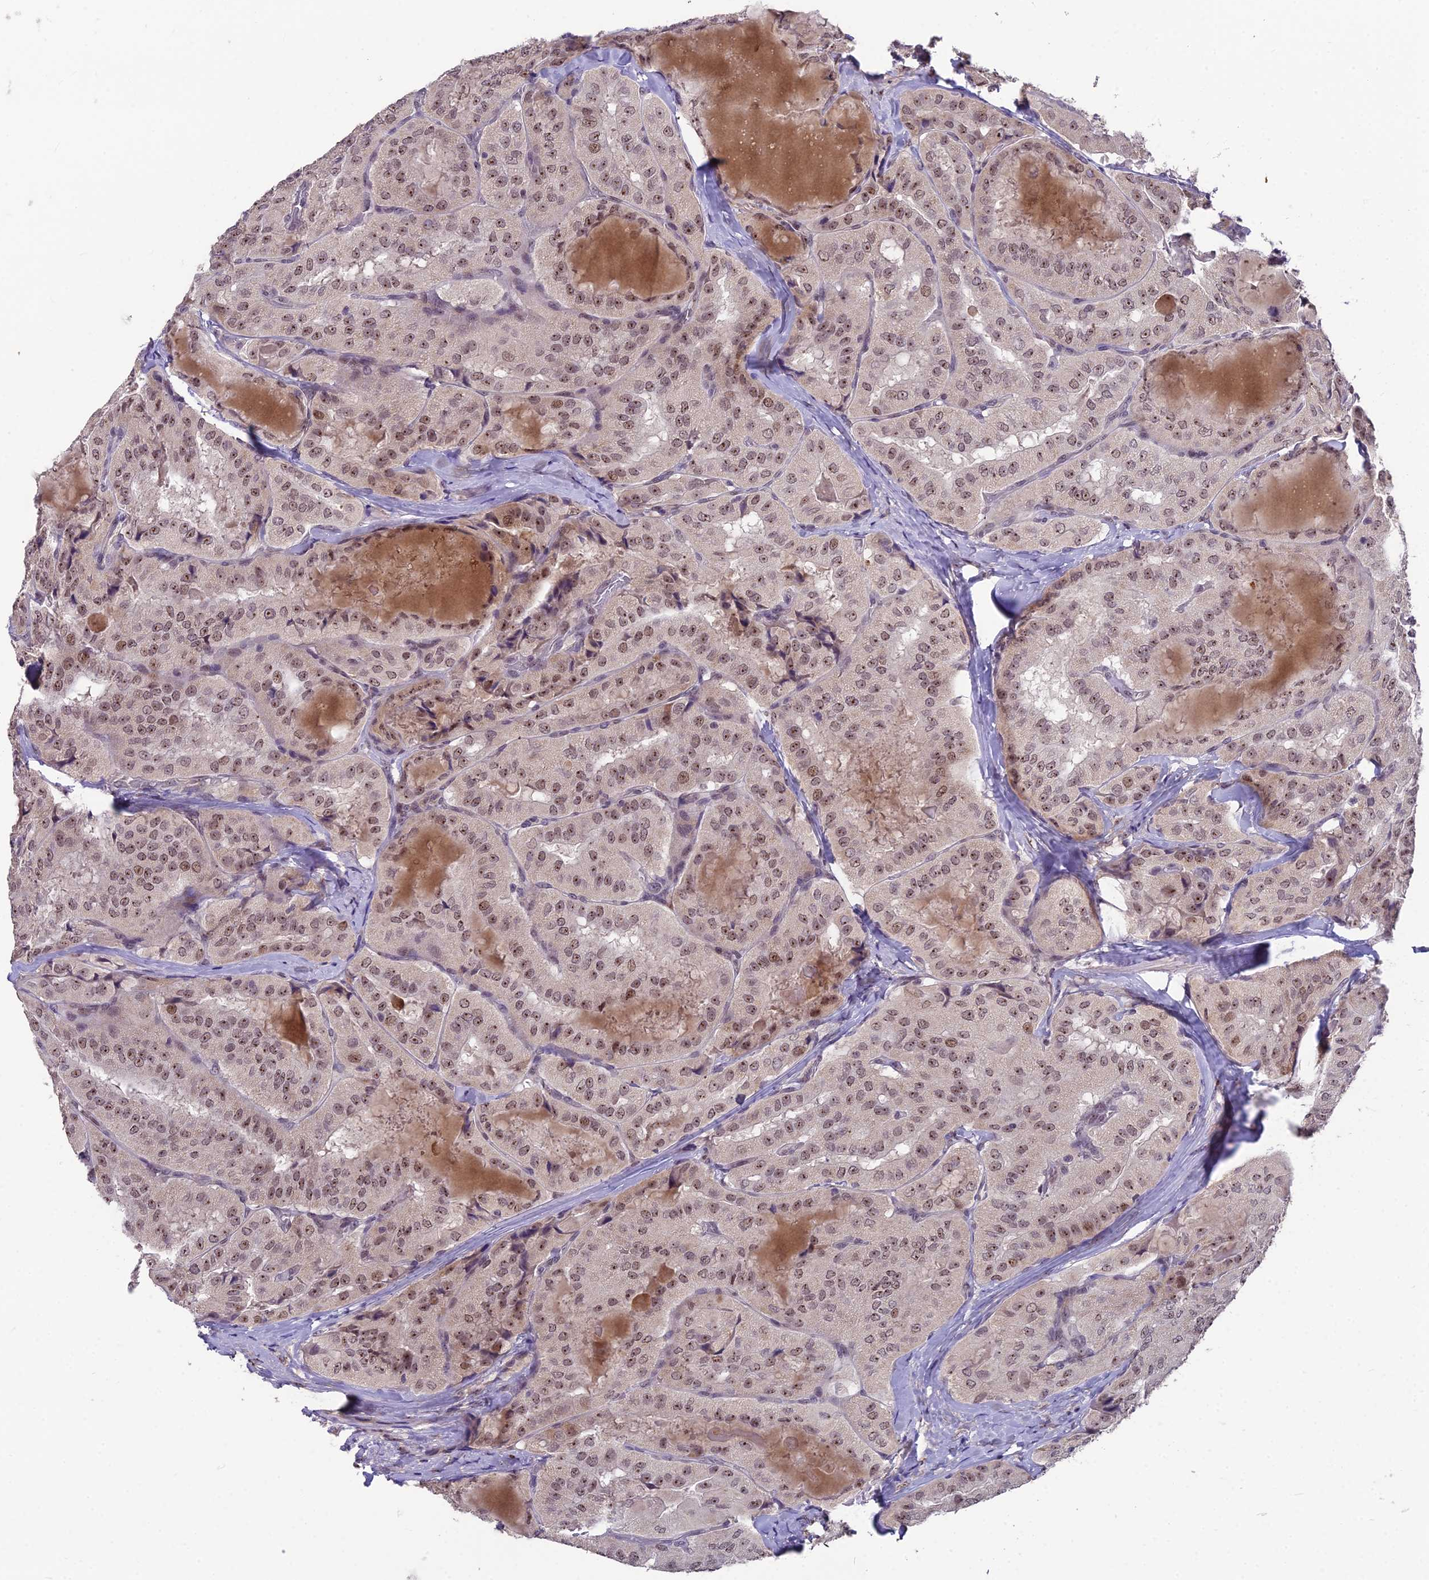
{"staining": {"intensity": "moderate", "quantity": ">75%", "location": "nuclear"}, "tissue": "thyroid cancer", "cell_type": "Tumor cells", "image_type": "cancer", "snomed": [{"axis": "morphology", "description": "Normal tissue, NOS"}, {"axis": "morphology", "description": "Papillary adenocarcinoma, NOS"}, {"axis": "topography", "description": "Thyroid gland"}], "caption": "Immunohistochemical staining of human papillary adenocarcinoma (thyroid) demonstrates medium levels of moderate nuclear positivity in about >75% of tumor cells.", "gene": "ZNF333", "patient": {"sex": "female", "age": 59}}